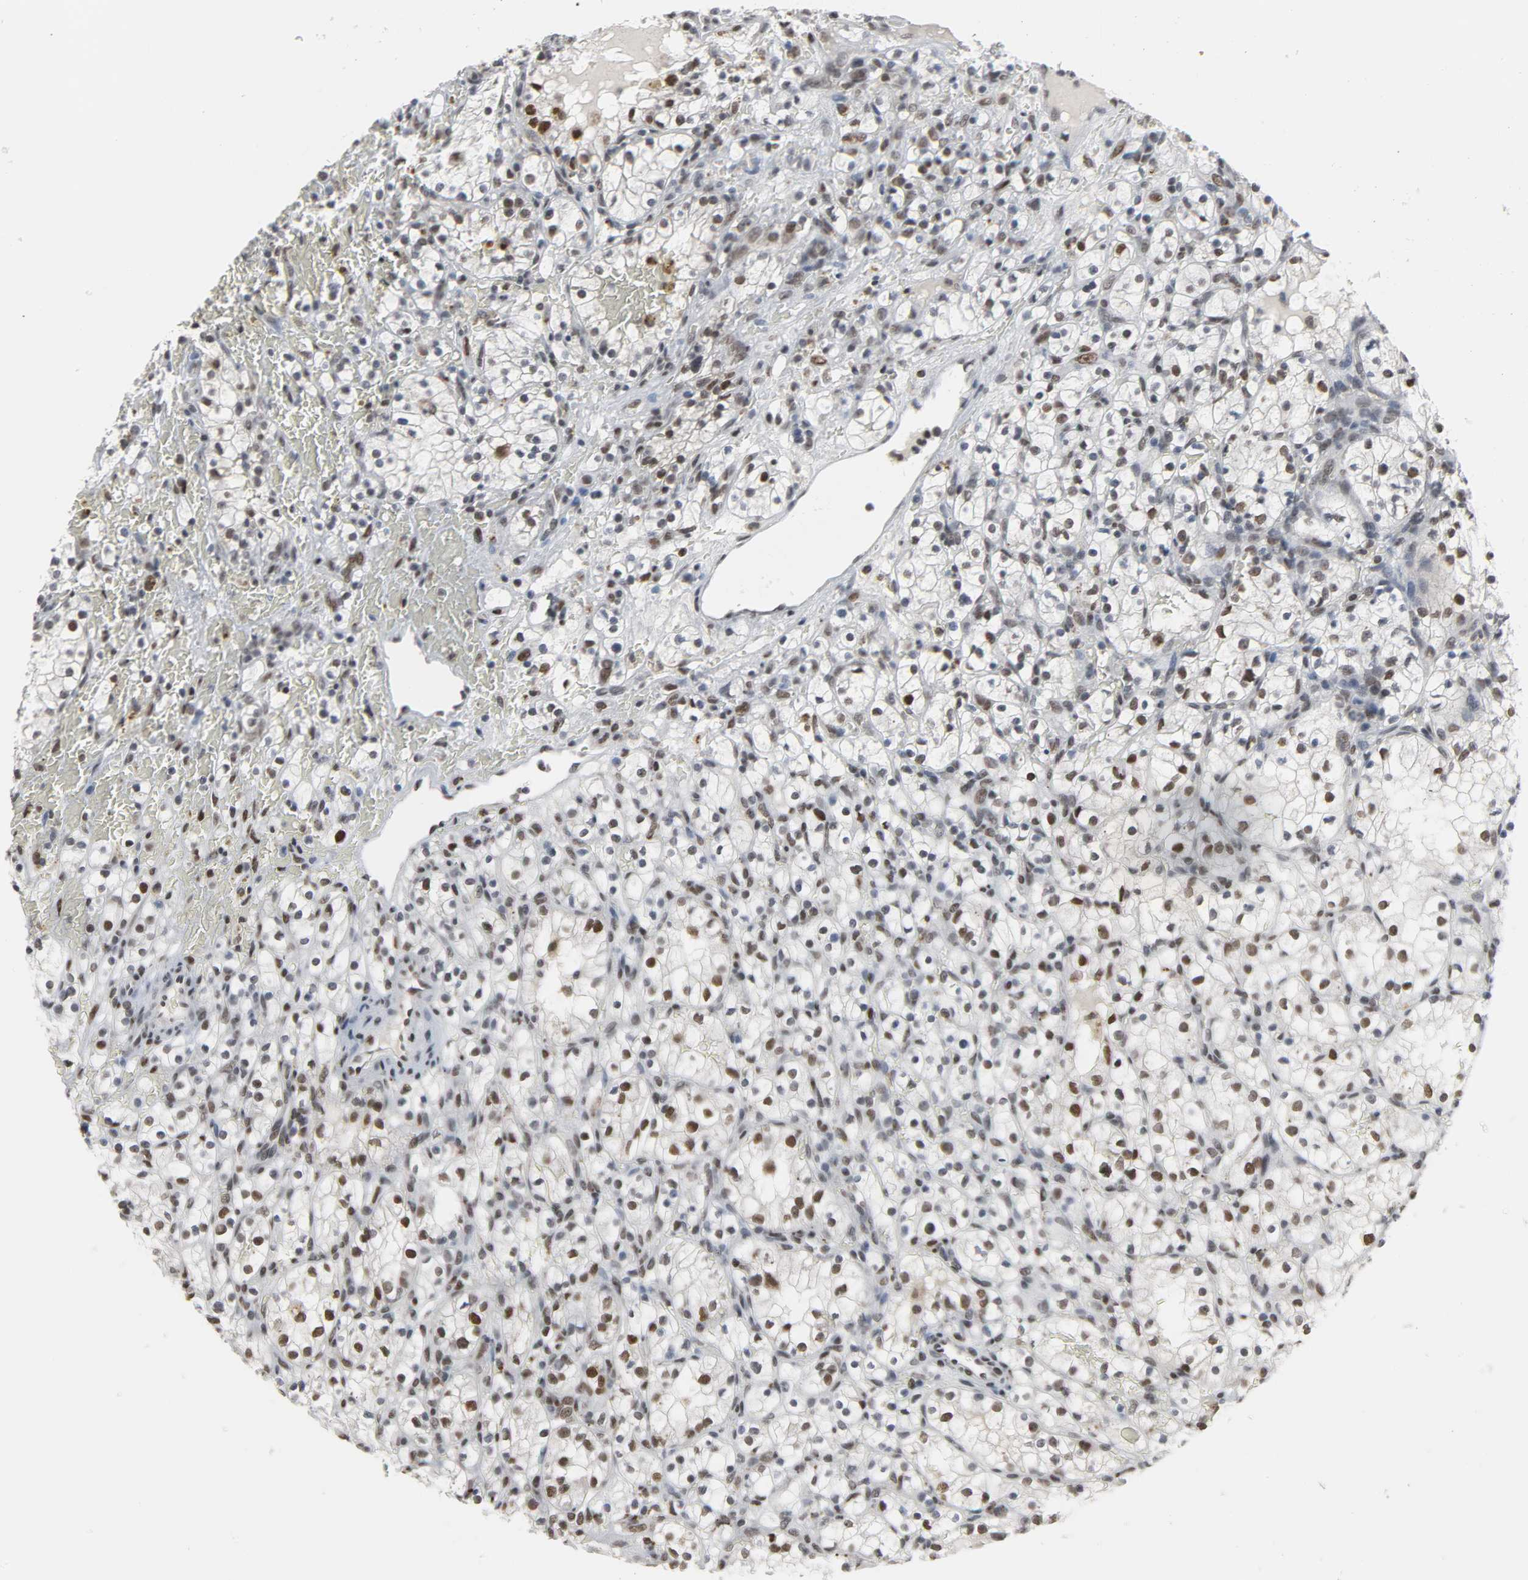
{"staining": {"intensity": "weak", "quantity": "25%-75%", "location": "nuclear"}, "tissue": "renal cancer", "cell_type": "Tumor cells", "image_type": "cancer", "snomed": [{"axis": "morphology", "description": "Normal tissue, NOS"}, {"axis": "morphology", "description": "Adenocarcinoma, NOS"}, {"axis": "topography", "description": "Kidney"}], "caption": "There is low levels of weak nuclear expression in tumor cells of adenocarcinoma (renal), as demonstrated by immunohistochemical staining (brown color).", "gene": "DAZAP1", "patient": {"sex": "female", "age": 55}}